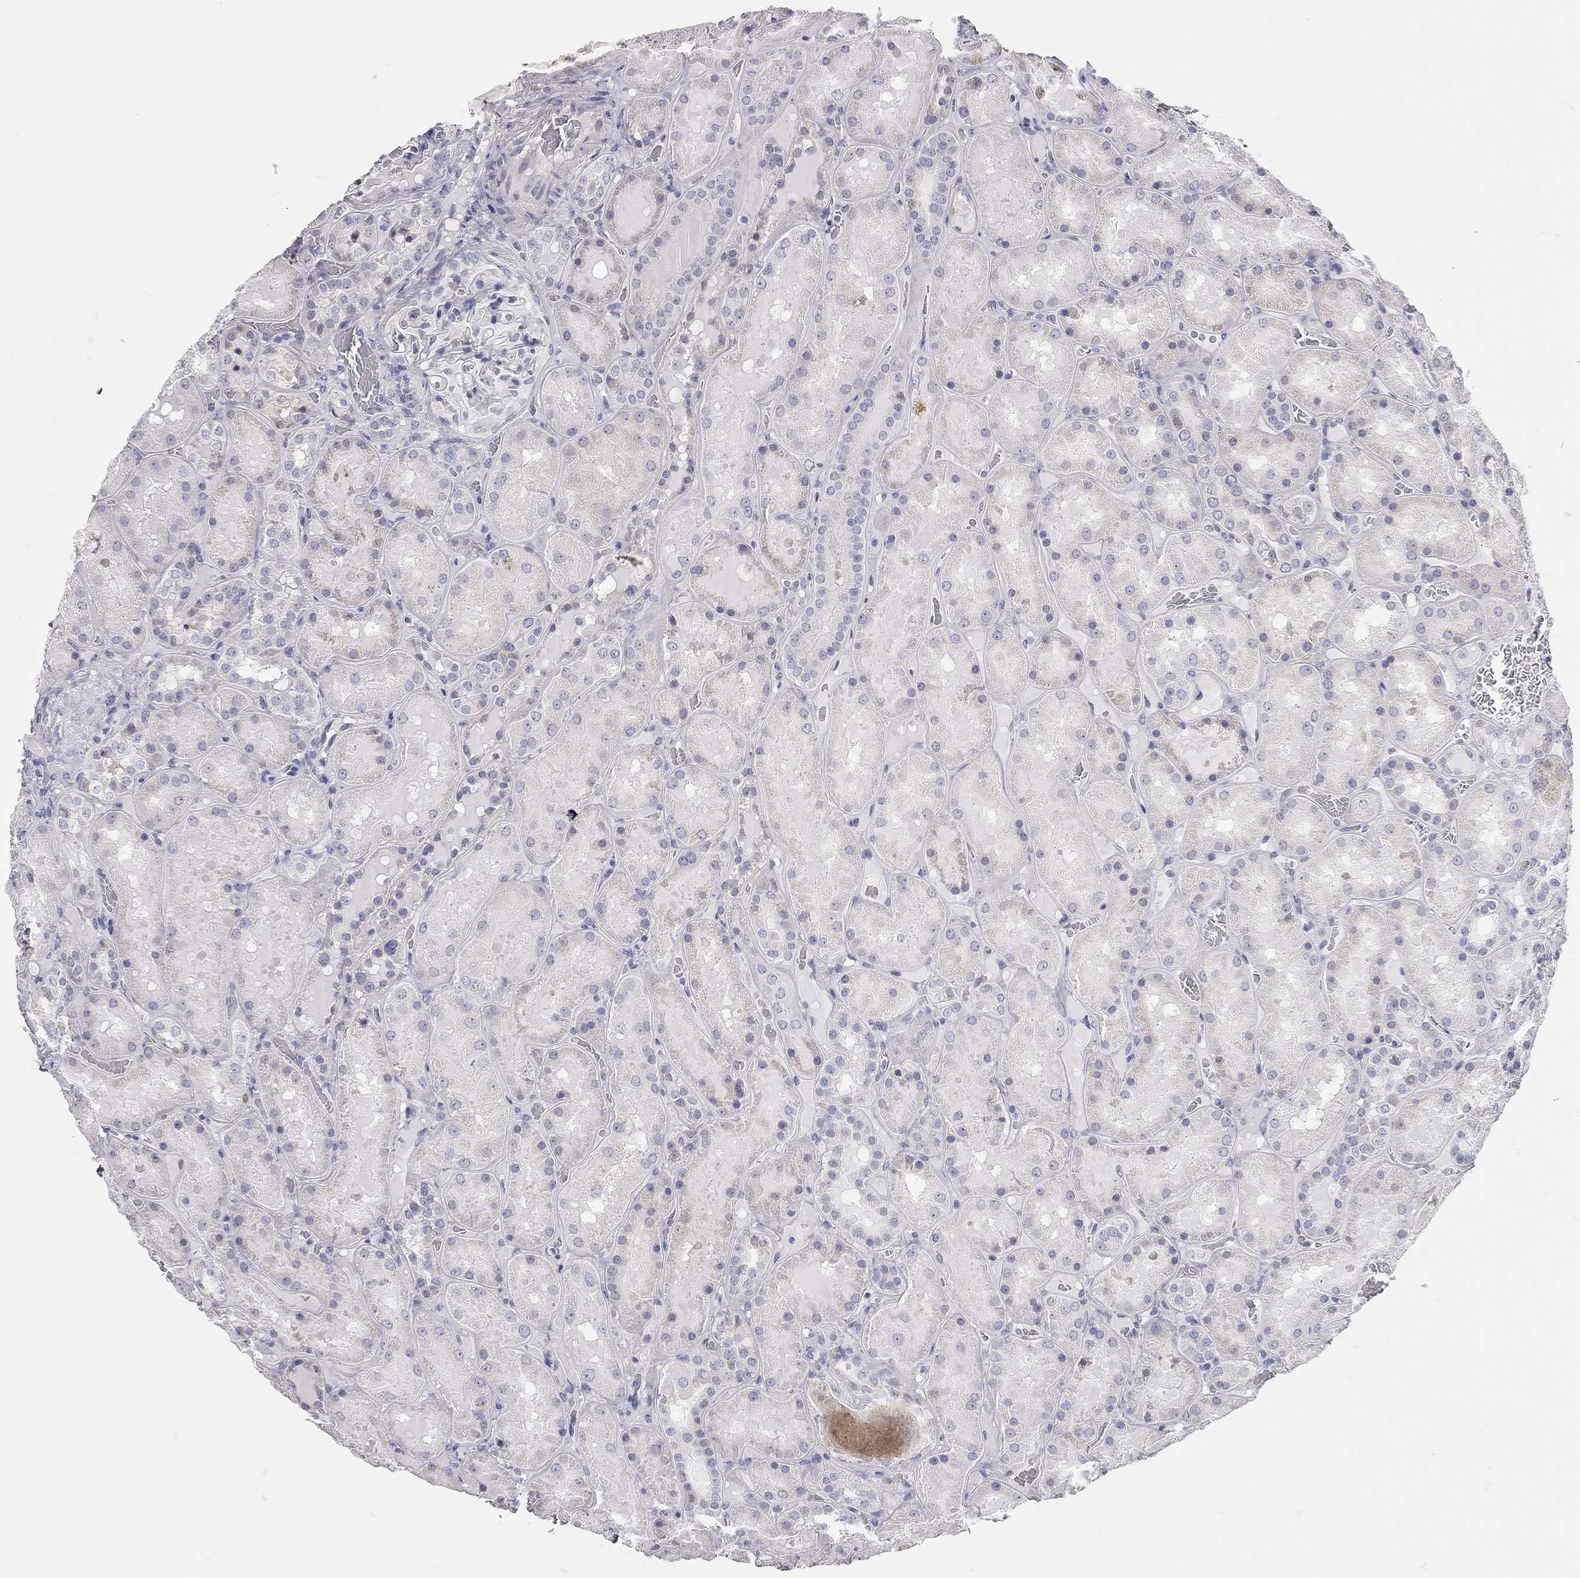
{"staining": {"intensity": "negative", "quantity": "none", "location": "none"}, "tissue": "kidney", "cell_type": "Cells in glomeruli", "image_type": "normal", "snomed": [{"axis": "morphology", "description": "Normal tissue, NOS"}, {"axis": "topography", "description": "Kidney"}], "caption": "There is no significant positivity in cells in glomeruli of kidney. Brightfield microscopy of IHC stained with DAB (brown) and hematoxylin (blue), captured at high magnification.", "gene": "XAGE2", "patient": {"sex": "male", "age": 73}}